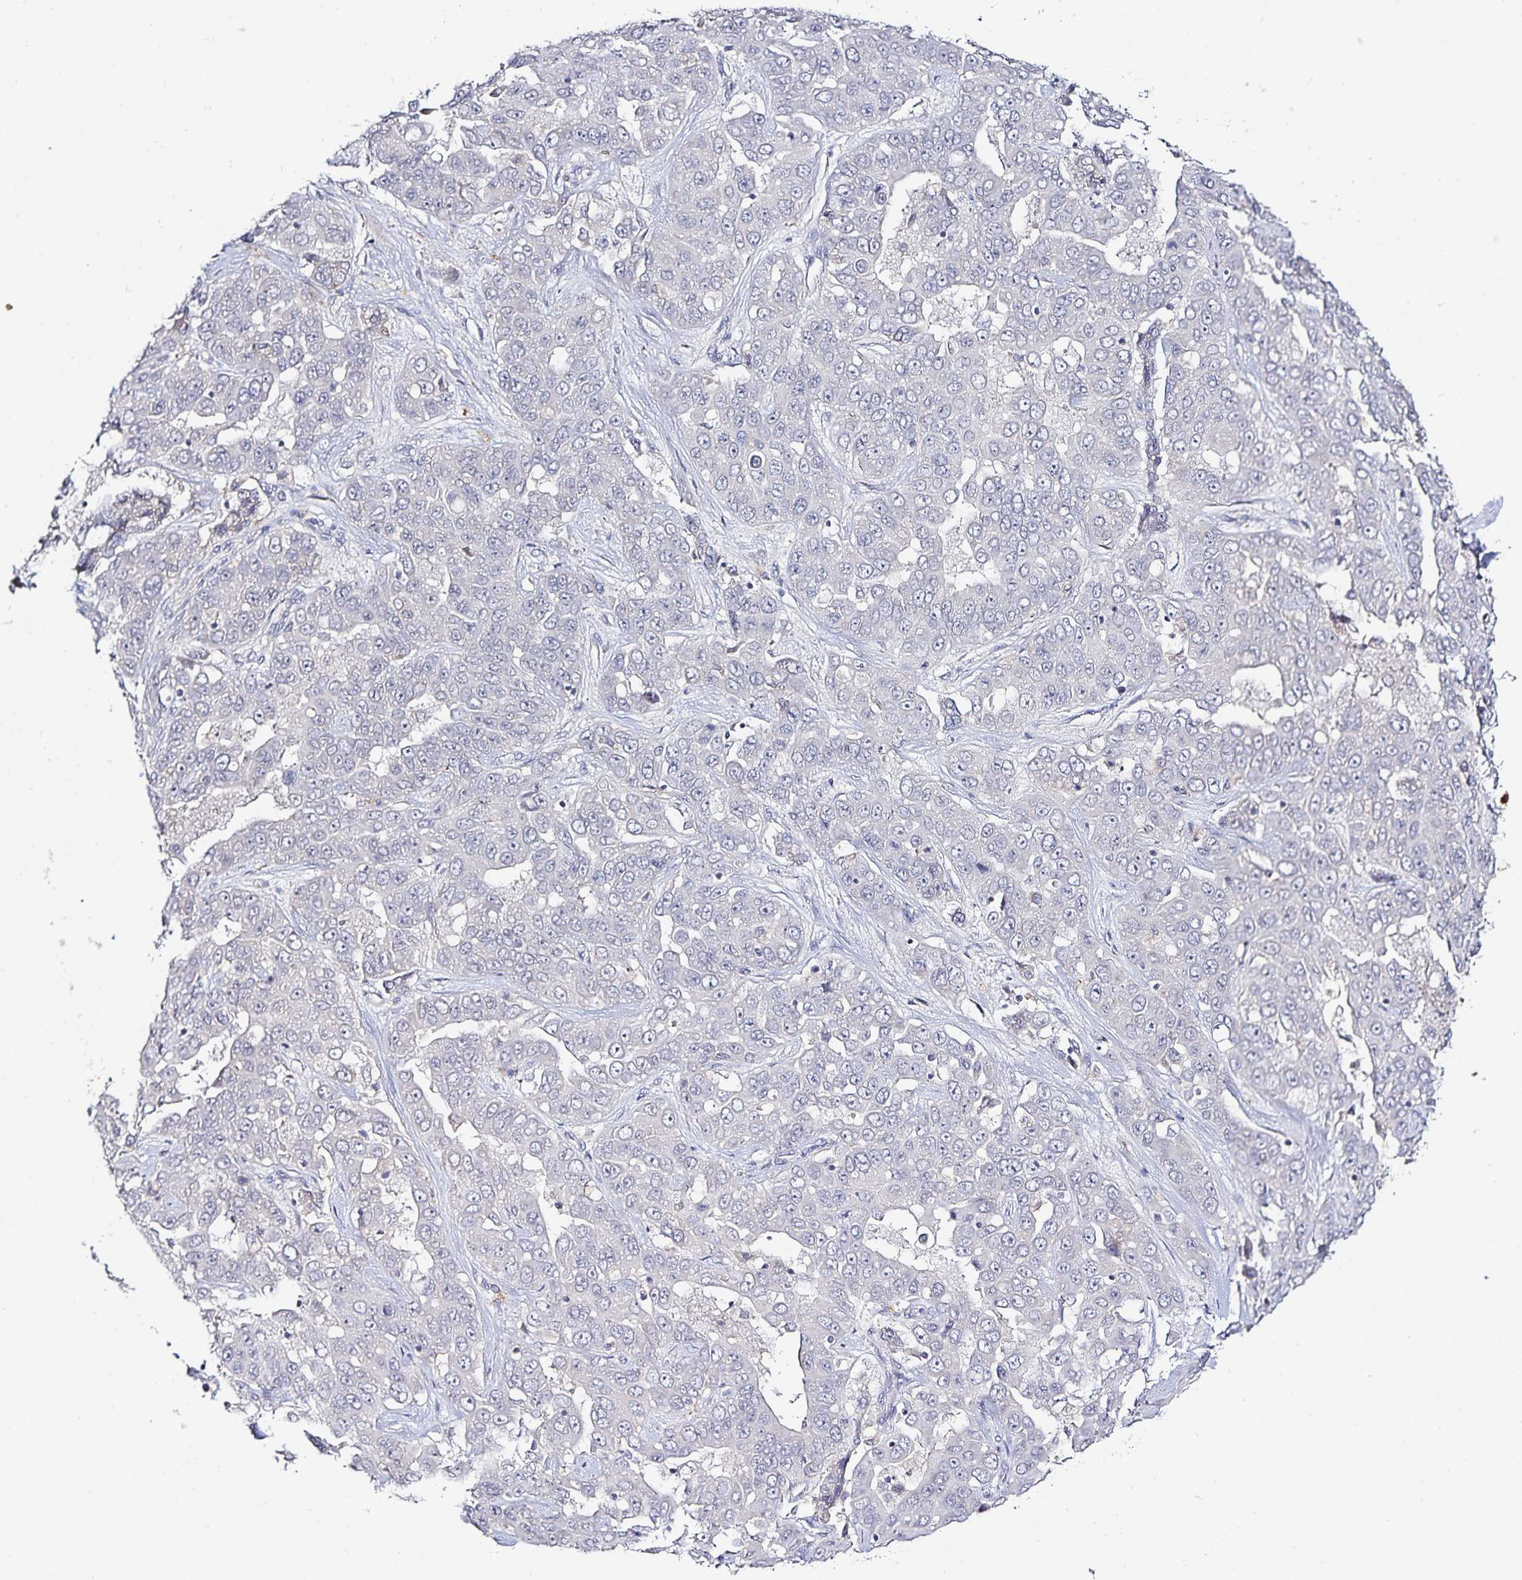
{"staining": {"intensity": "negative", "quantity": "none", "location": "none"}, "tissue": "liver cancer", "cell_type": "Tumor cells", "image_type": "cancer", "snomed": [{"axis": "morphology", "description": "Cholangiocarcinoma"}, {"axis": "topography", "description": "Liver"}], "caption": "Liver cancer (cholangiocarcinoma) was stained to show a protein in brown. There is no significant staining in tumor cells.", "gene": "ACSL5", "patient": {"sex": "female", "age": 52}}